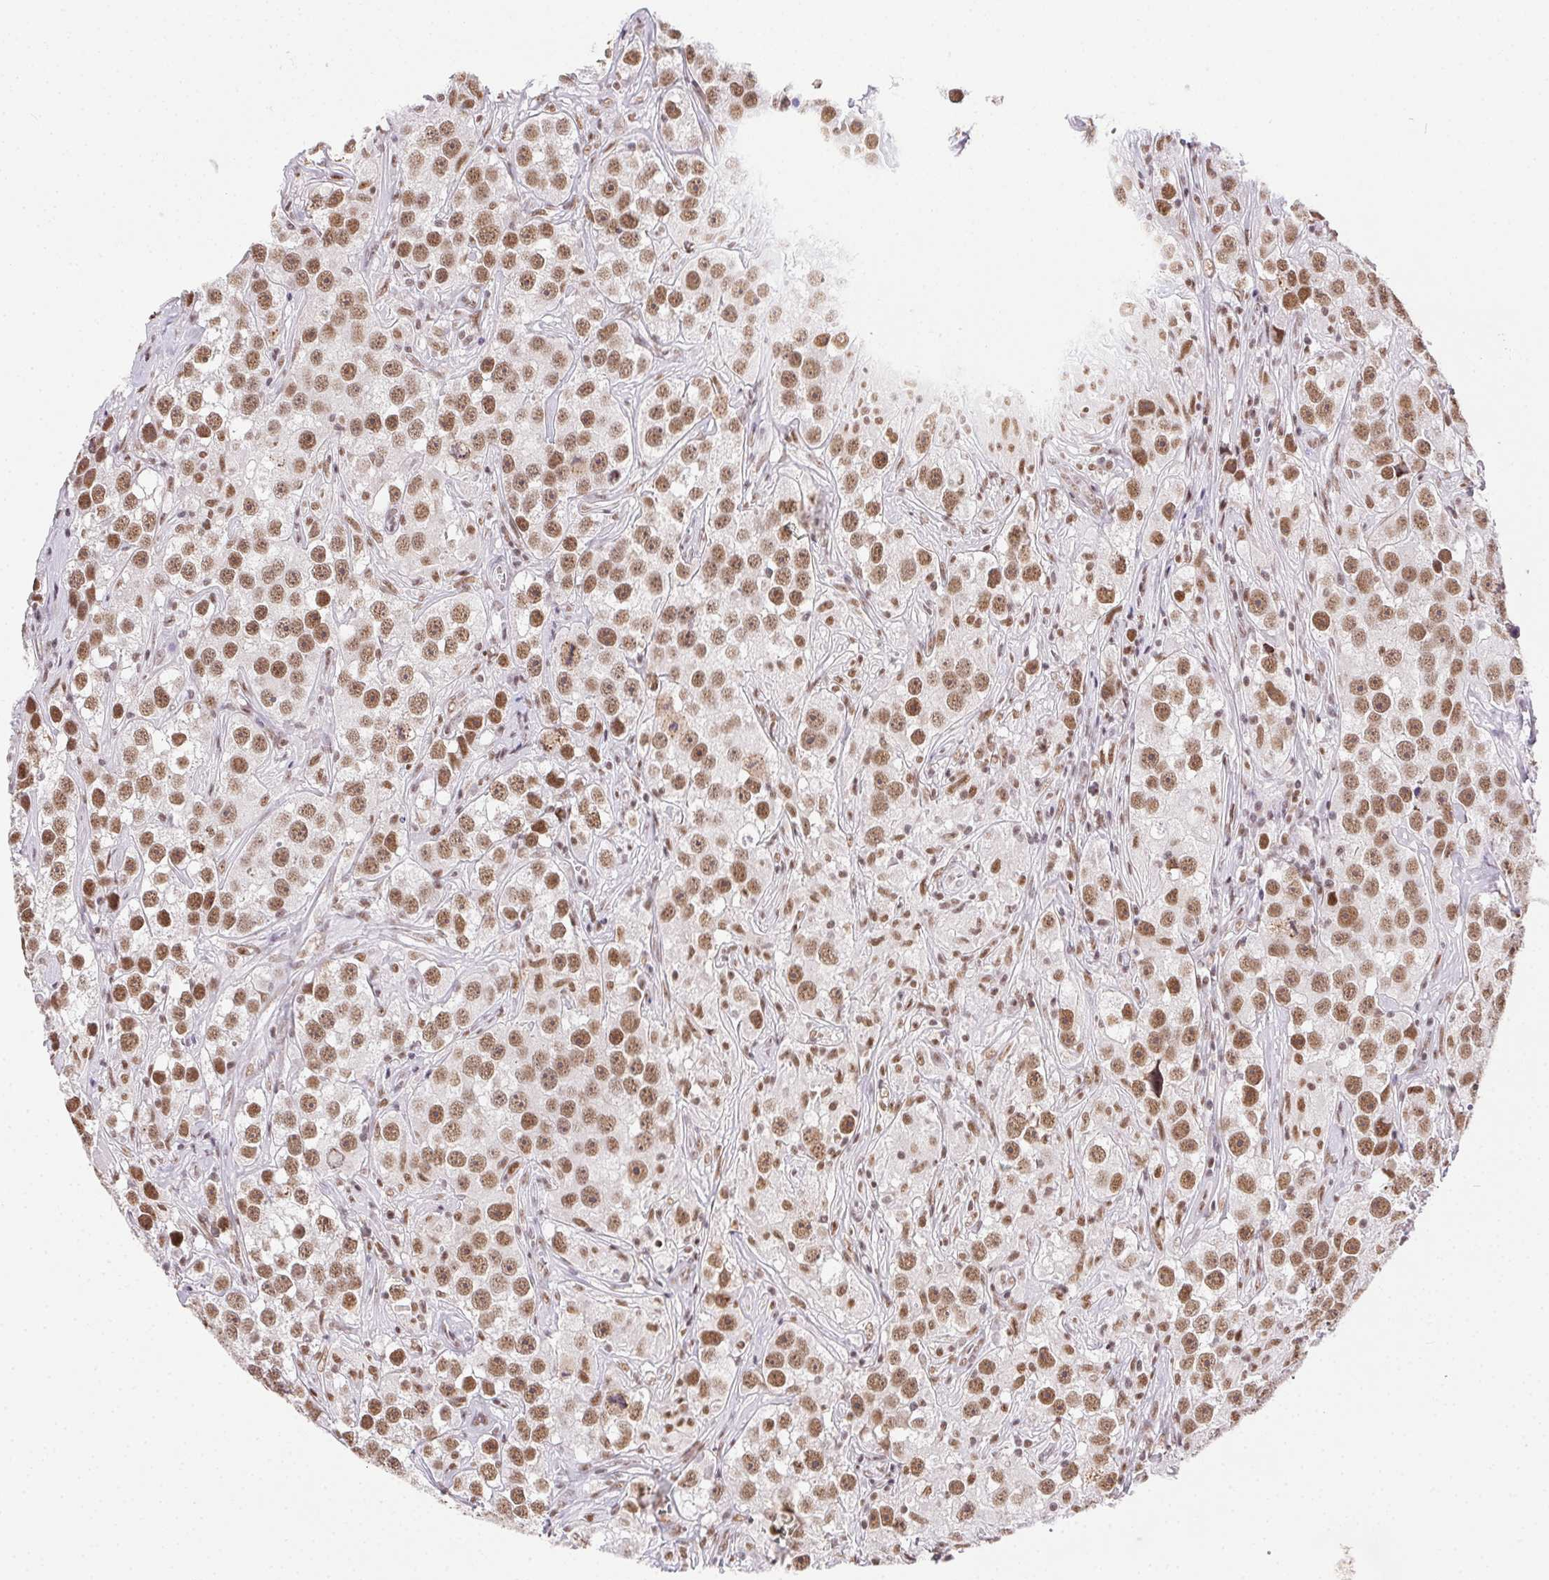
{"staining": {"intensity": "moderate", "quantity": ">75%", "location": "nuclear"}, "tissue": "testis cancer", "cell_type": "Tumor cells", "image_type": "cancer", "snomed": [{"axis": "morphology", "description": "Seminoma, NOS"}, {"axis": "topography", "description": "Testis"}], "caption": "Immunohistochemical staining of seminoma (testis) demonstrates medium levels of moderate nuclear expression in about >75% of tumor cells. The staining was performed using DAB to visualize the protein expression in brown, while the nuclei were stained in blue with hematoxylin (Magnification: 20x).", "gene": "TRA2B", "patient": {"sex": "male", "age": 49}}